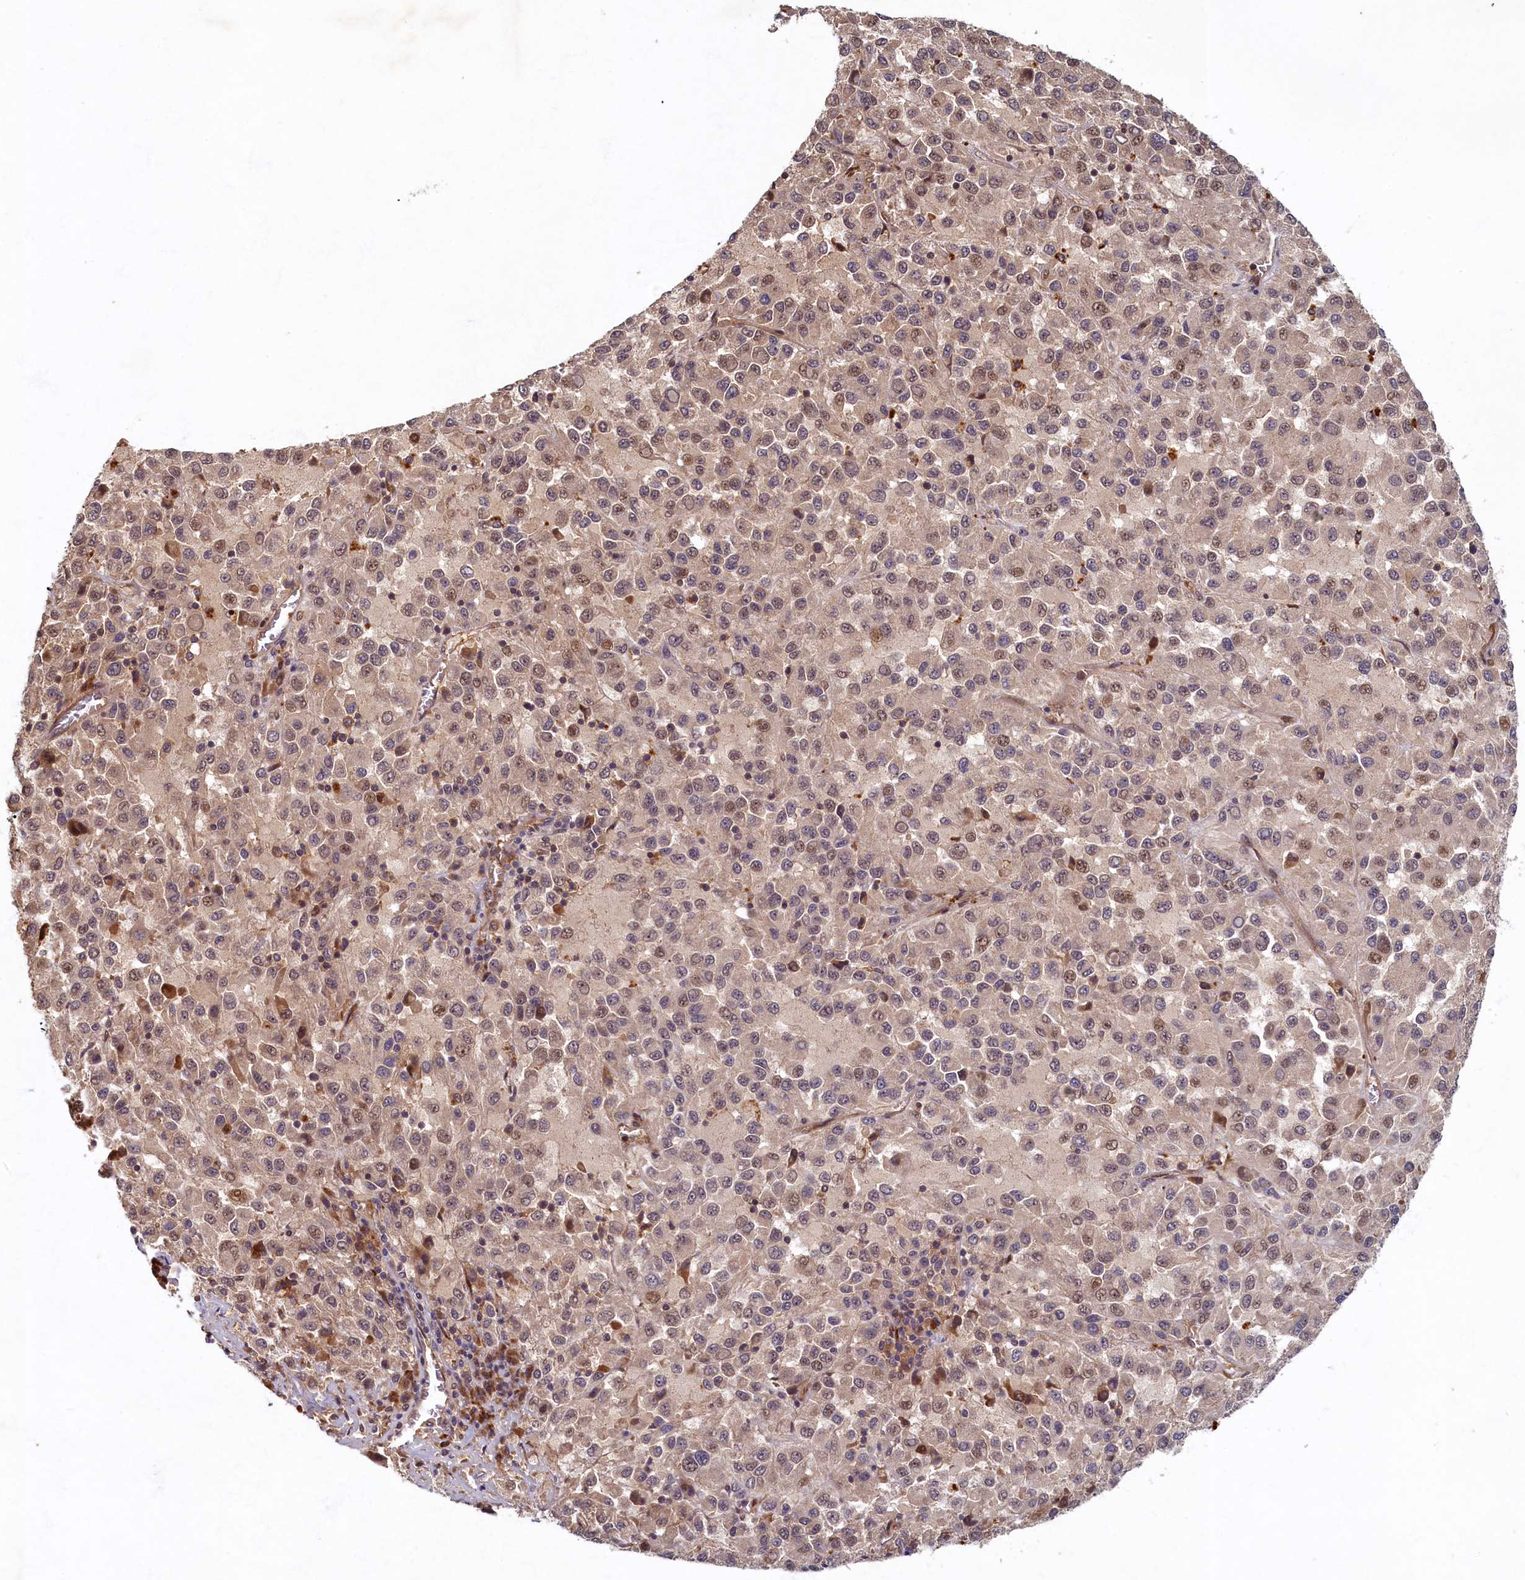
{"staining": {"intensity": "weak", "quantity": "<25%", "location": "cytoplasmic/membranous,nuclear"}, "tissue": "melanoma", "cell_type": "Tumor cells", "image_type": "cancer", "snomed": [{"axis": "morphology", "description": "Malignant melanoma, Metastatic site"}, {"axis": "topography", "description": "Lung"}], "caption": "A high-resolution image shows immunohistochemistry staining of melanoma, which demonstrates no significant expression in tumor cells.", "gene": "LCMT2", "patient": {"sex": "male", "age": 64}}